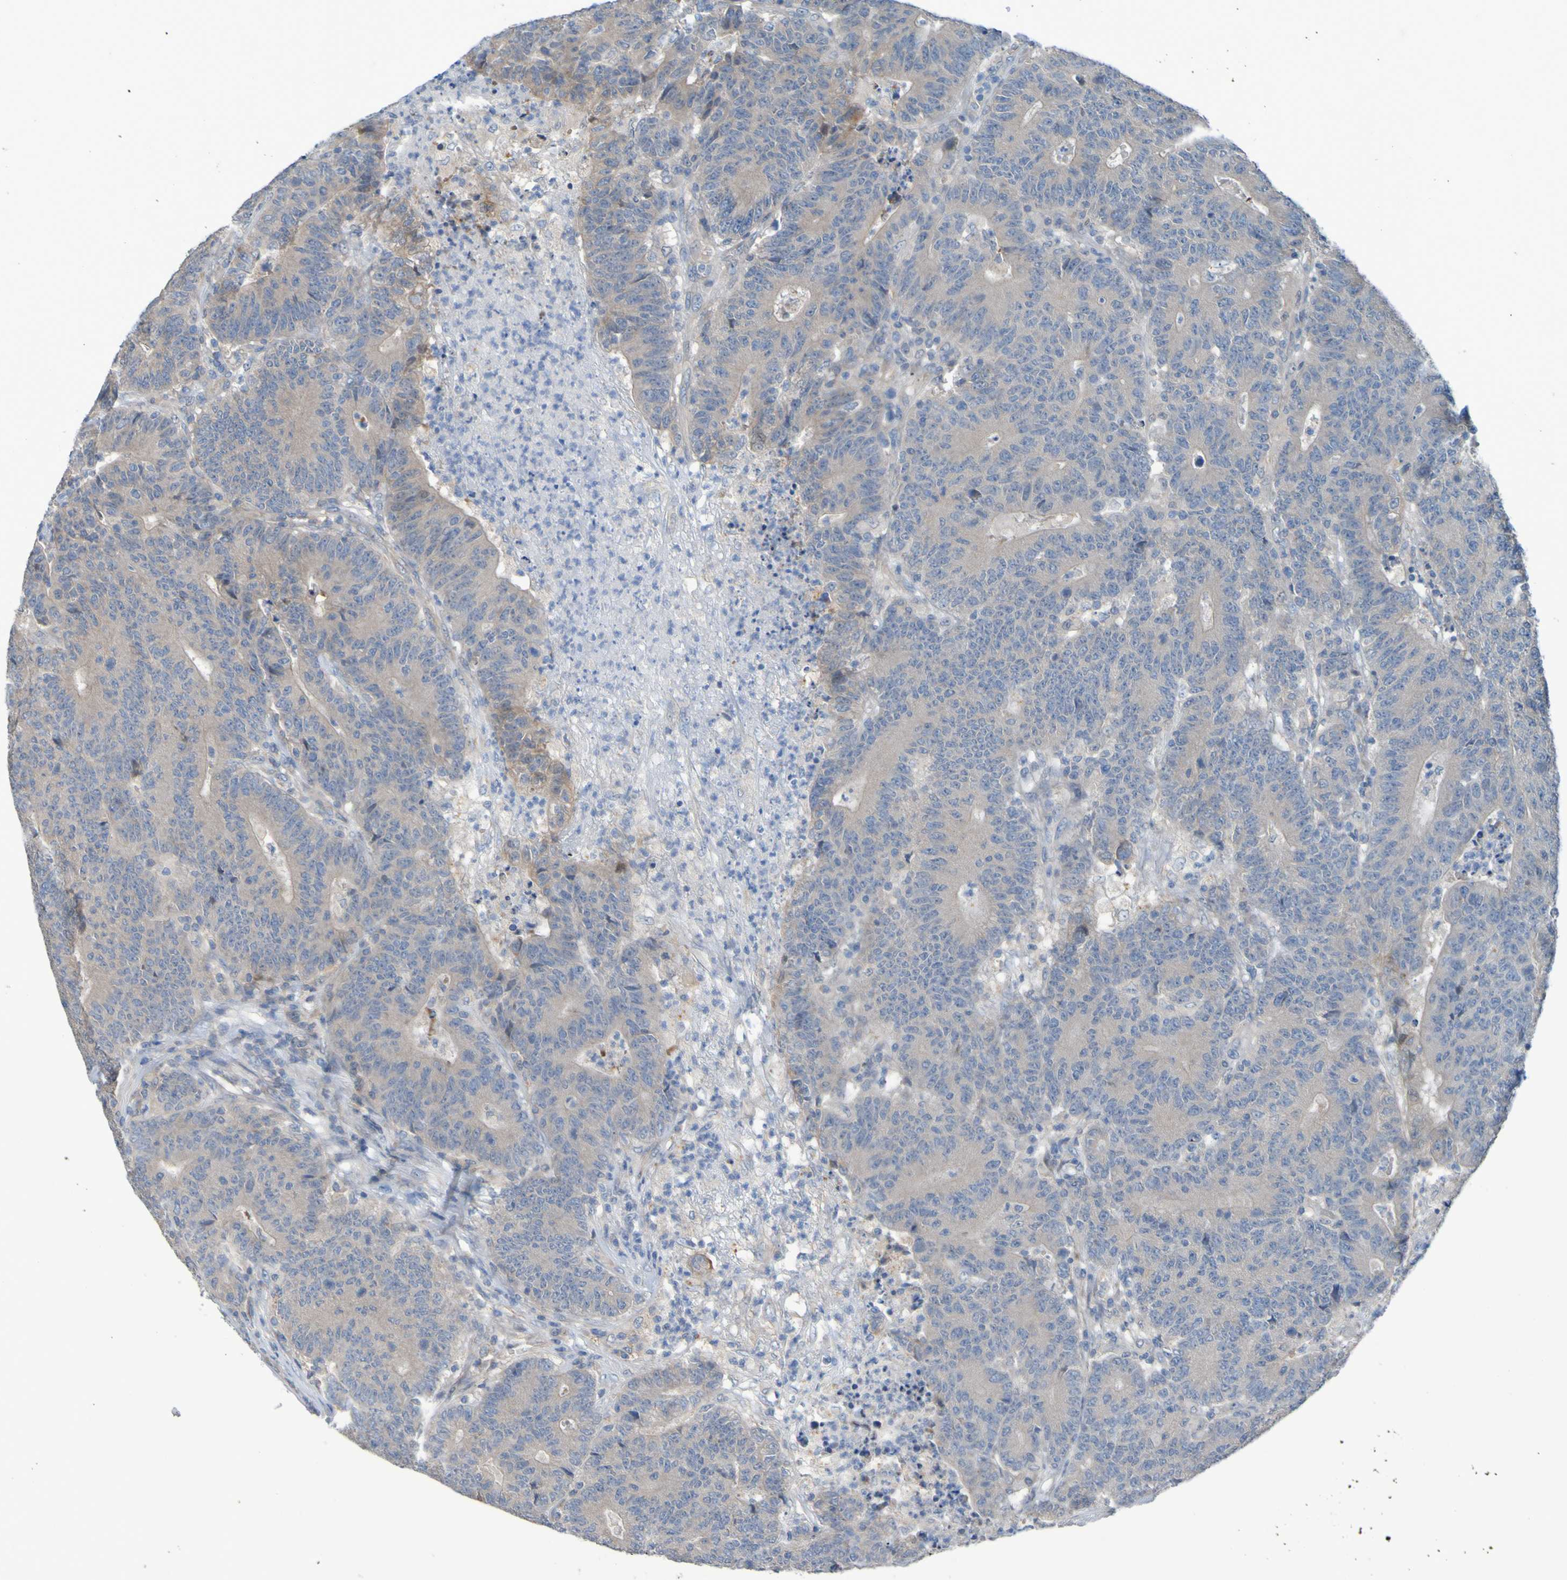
{"staining": {"intensity": "weak", "quantity": "<25%", "location": "cytoplasmic/membranous"}, "tissue": "colorectal cancer", "cell_type": "Tumor cells", "image_type": "cancer", "snomed": [{"axis": "morphology", "description": "Normal tissue, NOS"}, {"axis": "morphology", "description": "Adenocarcinoma, NOS"}, {"axis": "topography", "description": "Colon"}], "caption": "Tumor cells are negative for brown protein staining in adenocarcinoma (colorectal). (DAB immunohistochemistry (IHC) with hematoxylin counter stain).", "gene": "NPRL3", "patient": {"sex": "female", "age": 75}}